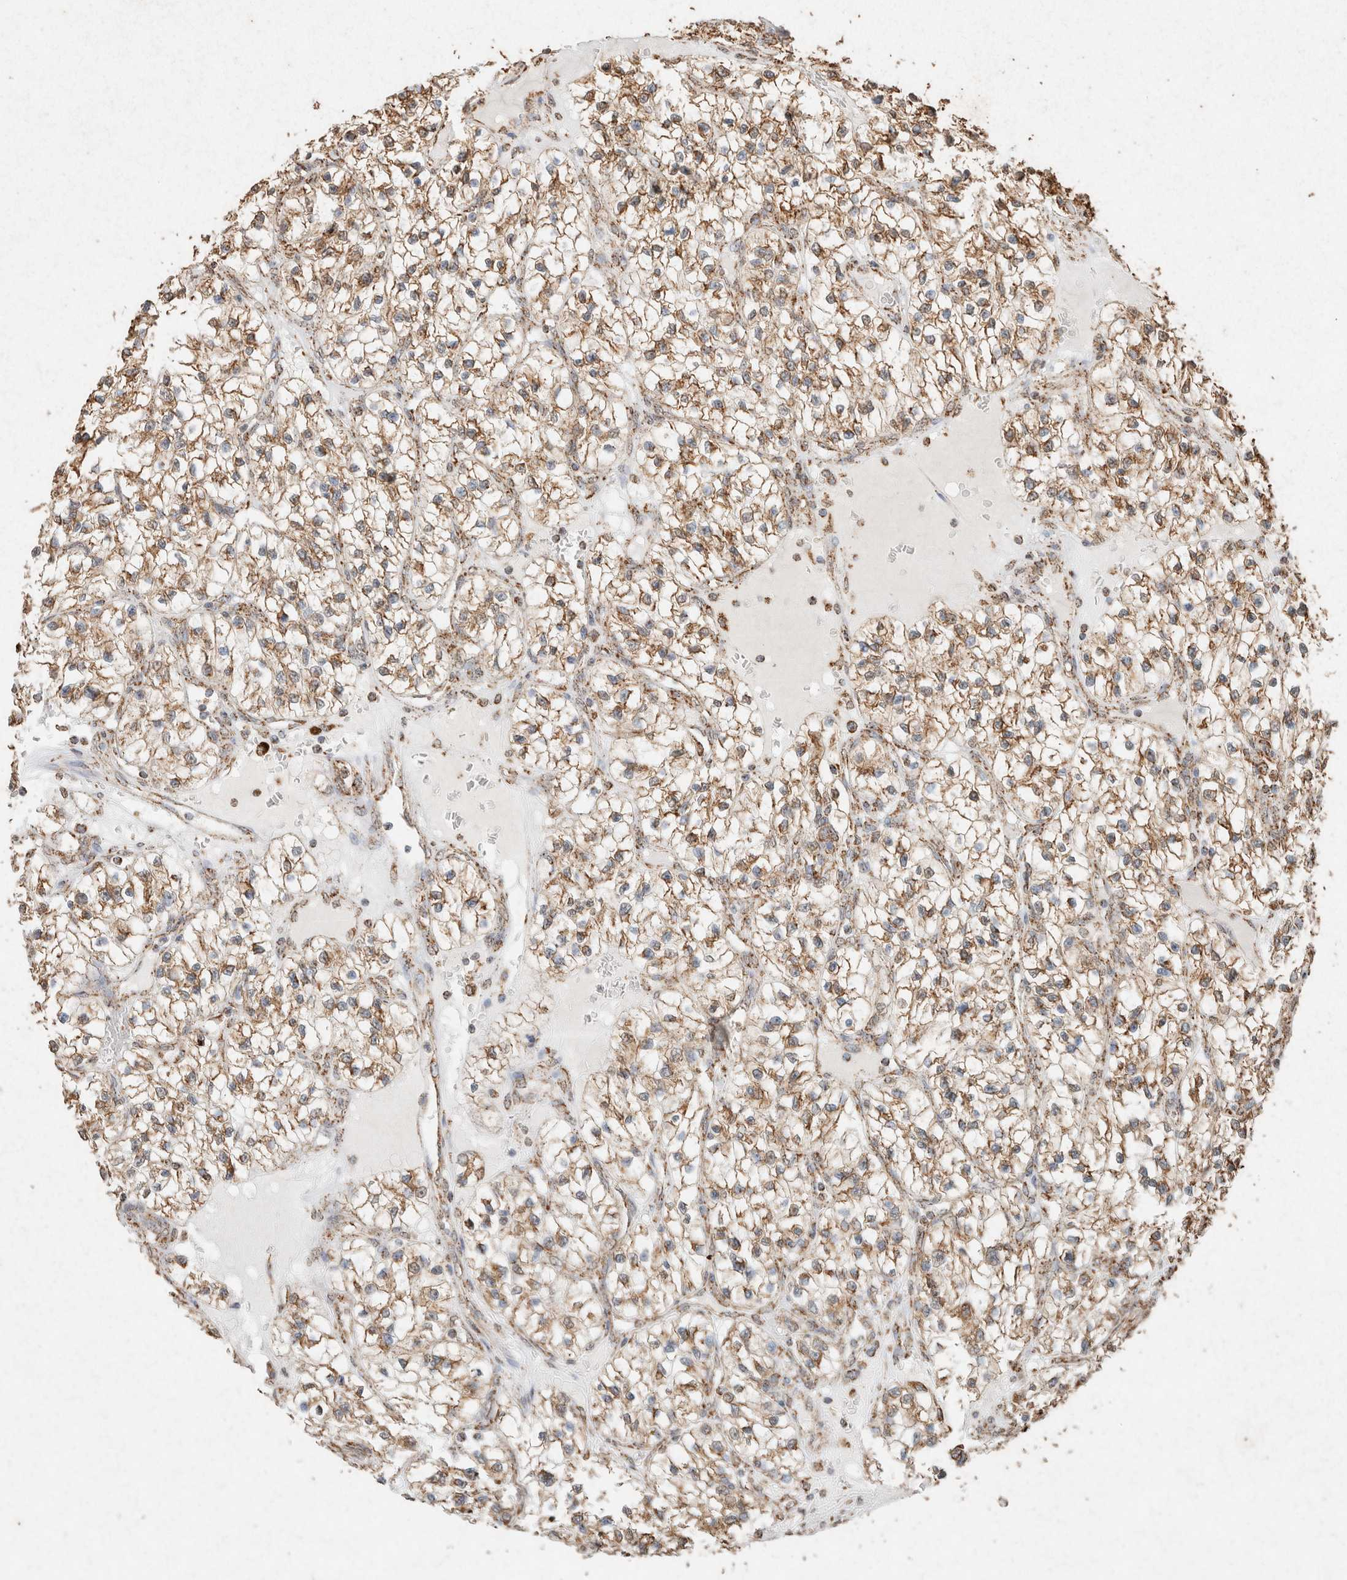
{"staining": {"intensity": "moderate", "quantity": ">75%", "location": "cytoplasmic/membranous"}, "tissue": "renal cancer", "cell_type": "Tumor cells", "image_type": "cancer", "snomed": [{"axis": "morphology", "description": "Adenocarcinoma, NOS"}, {"axis": "topography", "description": "Kidney"}], "caption": "Brown immunohistochemical staining in renal cancer exhibits moderate cytoplasmic/membranous staining in about >75% of tumor cells.", "gene": "SDC2", "patient": {"sex": "female", "age": 57}}